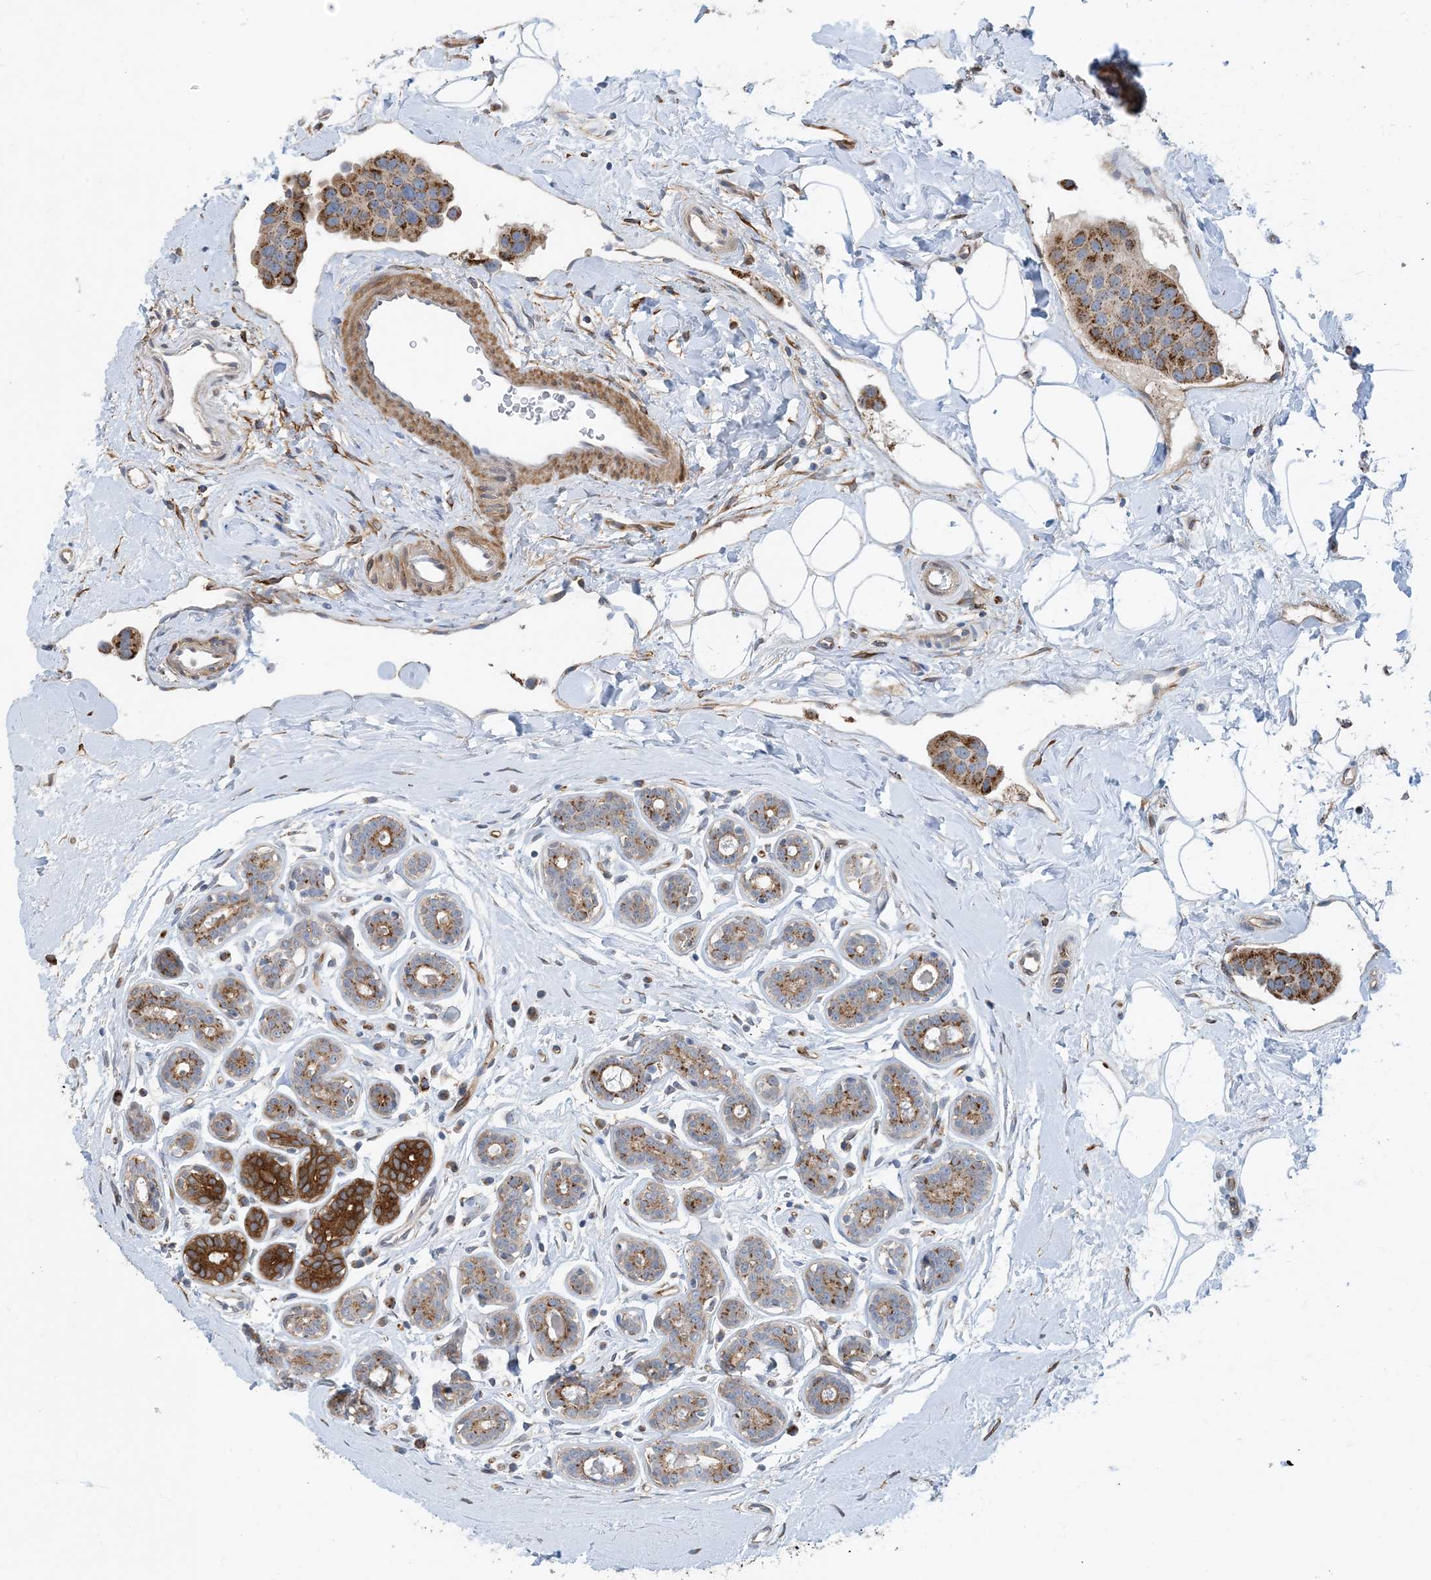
{"staining": {"intensity": "moderate", "quantity": ">75%", "location": "cytoplasmic/membranous"}, "tissue": "breast cancer", "cell_type": "Tumor cells", "image_type": "cancer", "snomed": [{"axis": "morphology", "description": "Normal tissue, NOS"}, {"axis": "morphology", "description": "Duct carcinoma"}, {"axis": "topography", "description": "Breast"}], "caption": "IHC of breast cancer (invasive ductal carcinoma) reveals medium levels of moderate cytoplasmic/membranous positivity in approximately >75% of tumor cells. The staining was performed using DAB (3,3'-diaminobenzidine), with brown indicating positive protein expression. Nuclei are stained blue with hematoxylin.", "gene": "EIF2A", "patient": {"sex": "female", "age": 39}}